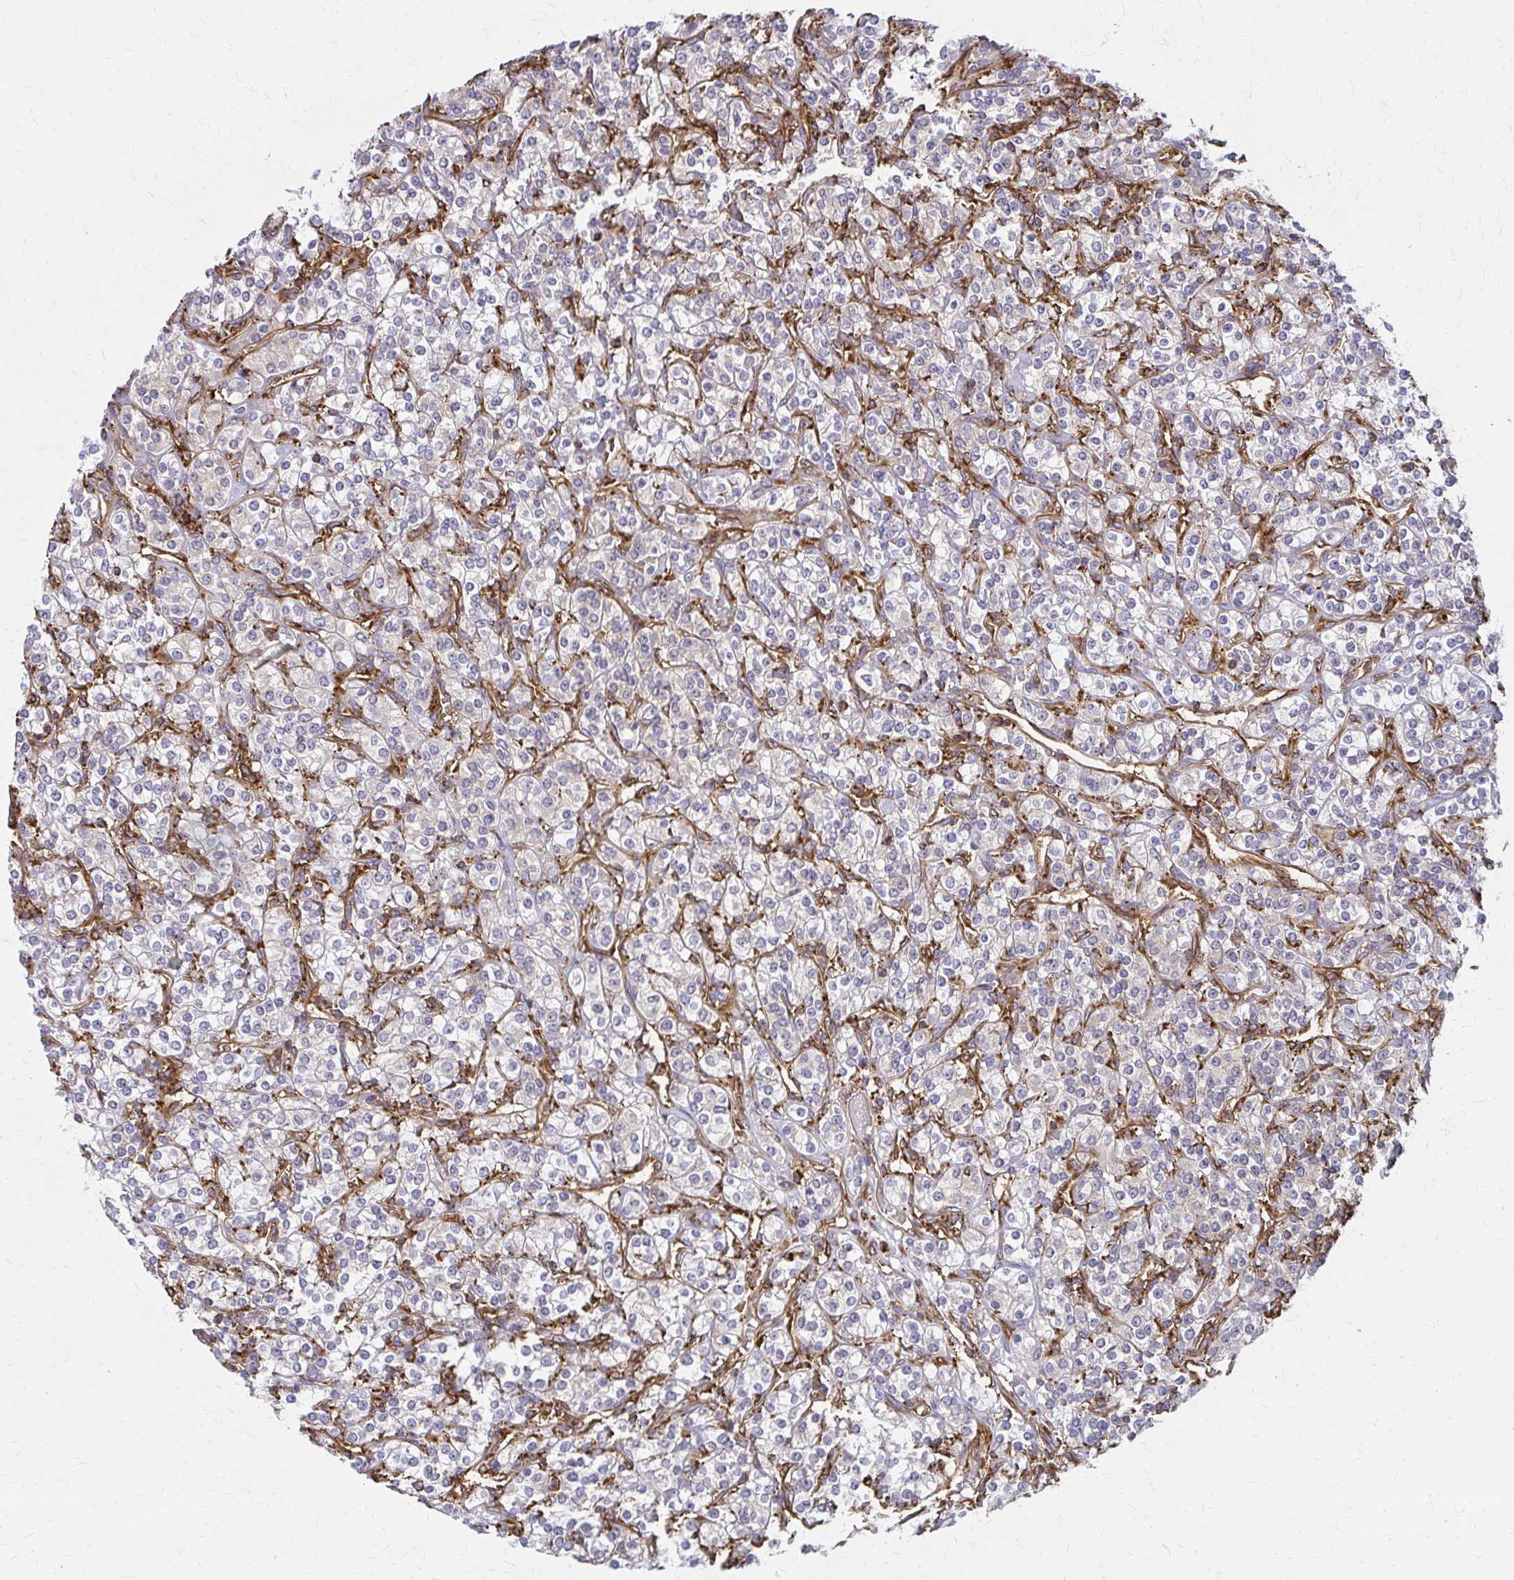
{"staining": {"intensity": "moderate", "quantity": "<25%", "location": "cytoplasmic/membranous"}, "tissue": "renal cancer", "cell_type": "Tumor cells", "image_type": "cancer", "snomed": [{"axis": "morphology", "description": "Adenocarcinoma, NOS"}, {"axis": "topography", "description": "Kidney"}], "caption": "A brown stain highlights moderate cytoplasmic/membranous positivity of a protein in adenocarcinoma (renal) tumor cells. (Stains: DAB in brown, nuclei in blue, Microscopy: brightfield microscopy at high magnification).", "gene": "WASF2", "patient": {"sex": "male", "age": 77}}